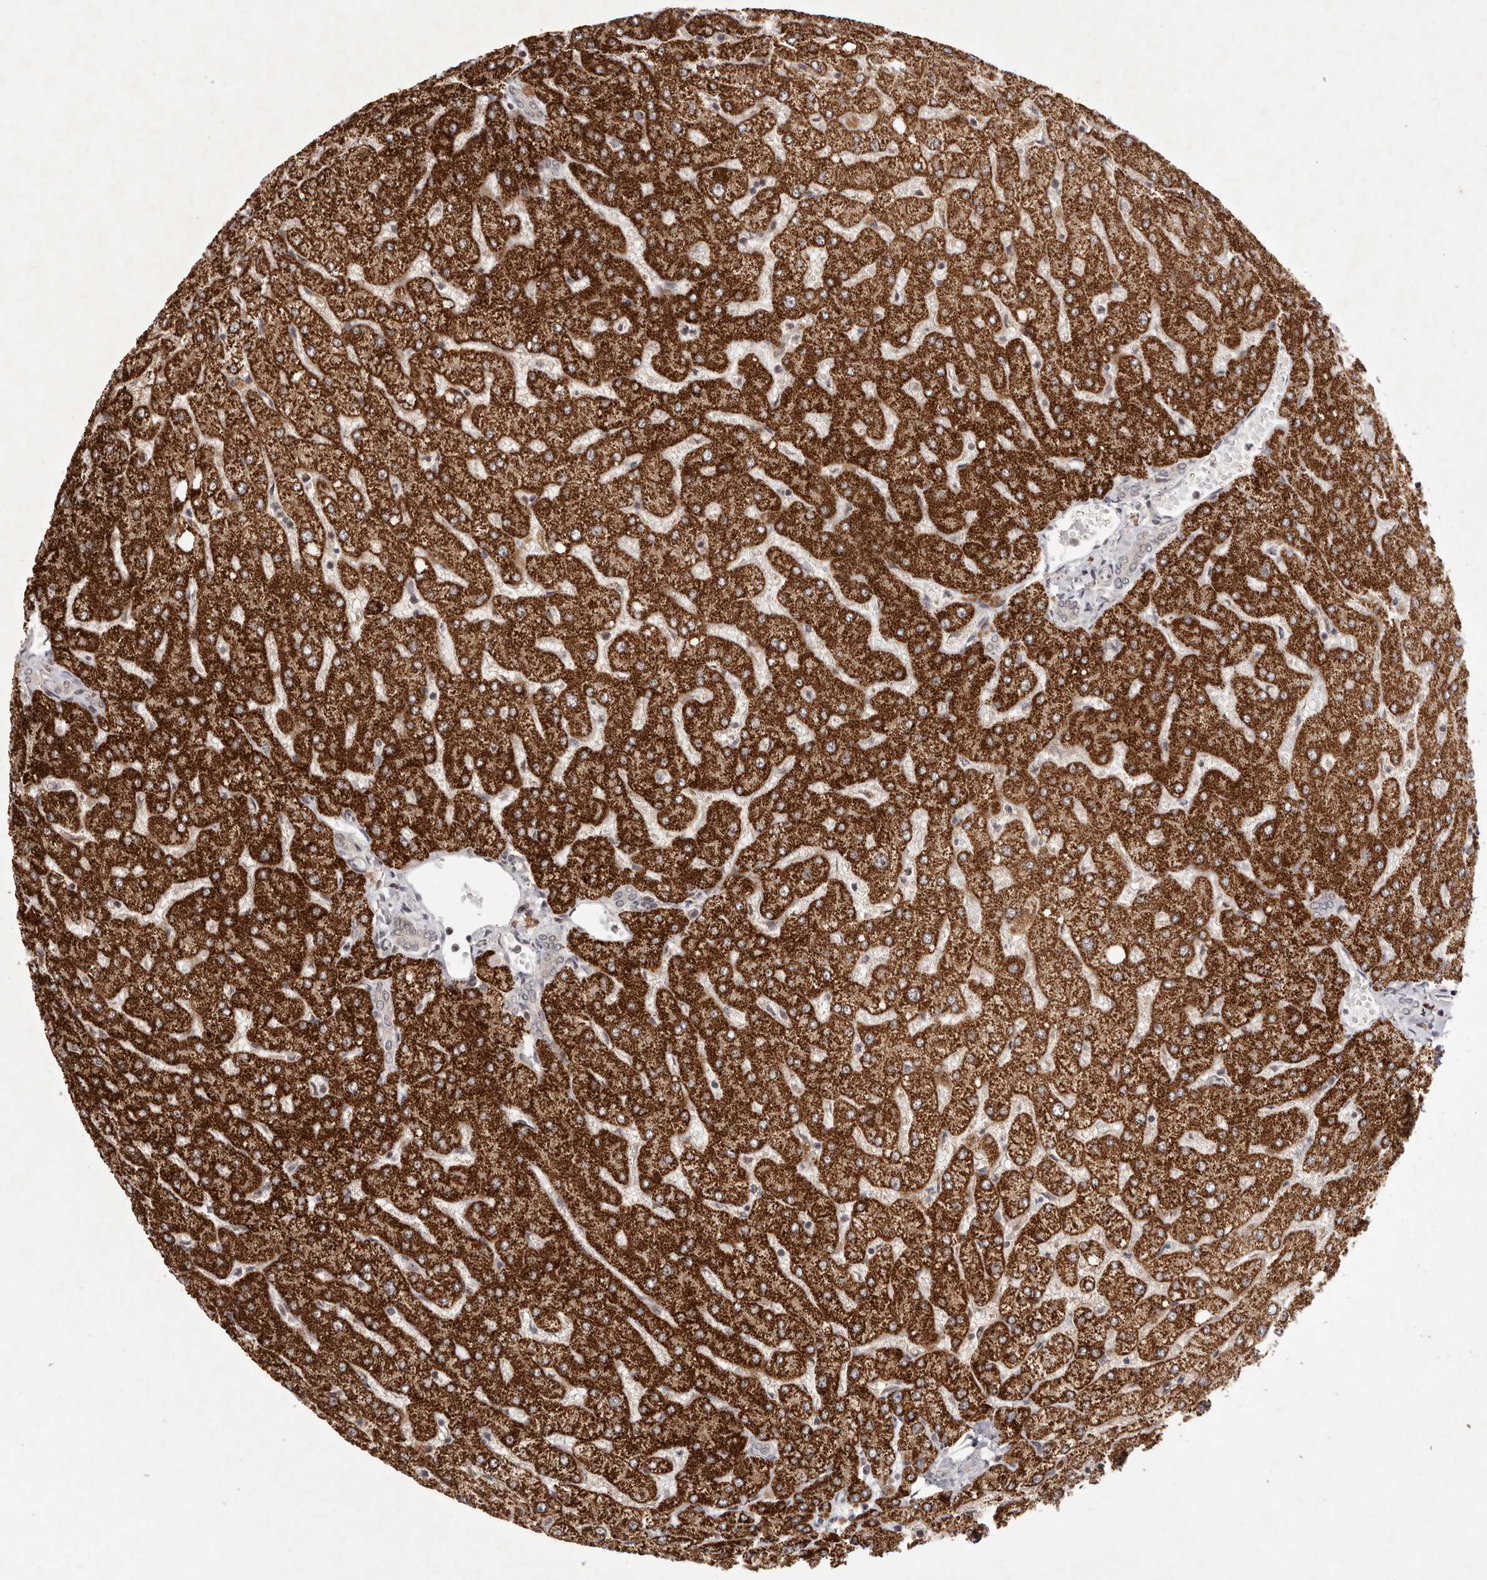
{"staining": {"intensity": "weak", "quantity": "<25%", "location": "nuclear"}, "tissue": "liver", "cell_type": "Cholangiocytes", "image_type": "normal", "snomed": [{"axis": "morphology", "description": "Normal tissue, NOS"}, {"axis": "topography", "description": "Liver"}], "caption": "The immunohistochemistry image has no significant positivity in cholangiocytes of liver. Nuclei are stained in blue.", "gene": "BUD31", "patient": {"sex": "female", "age": 54}}